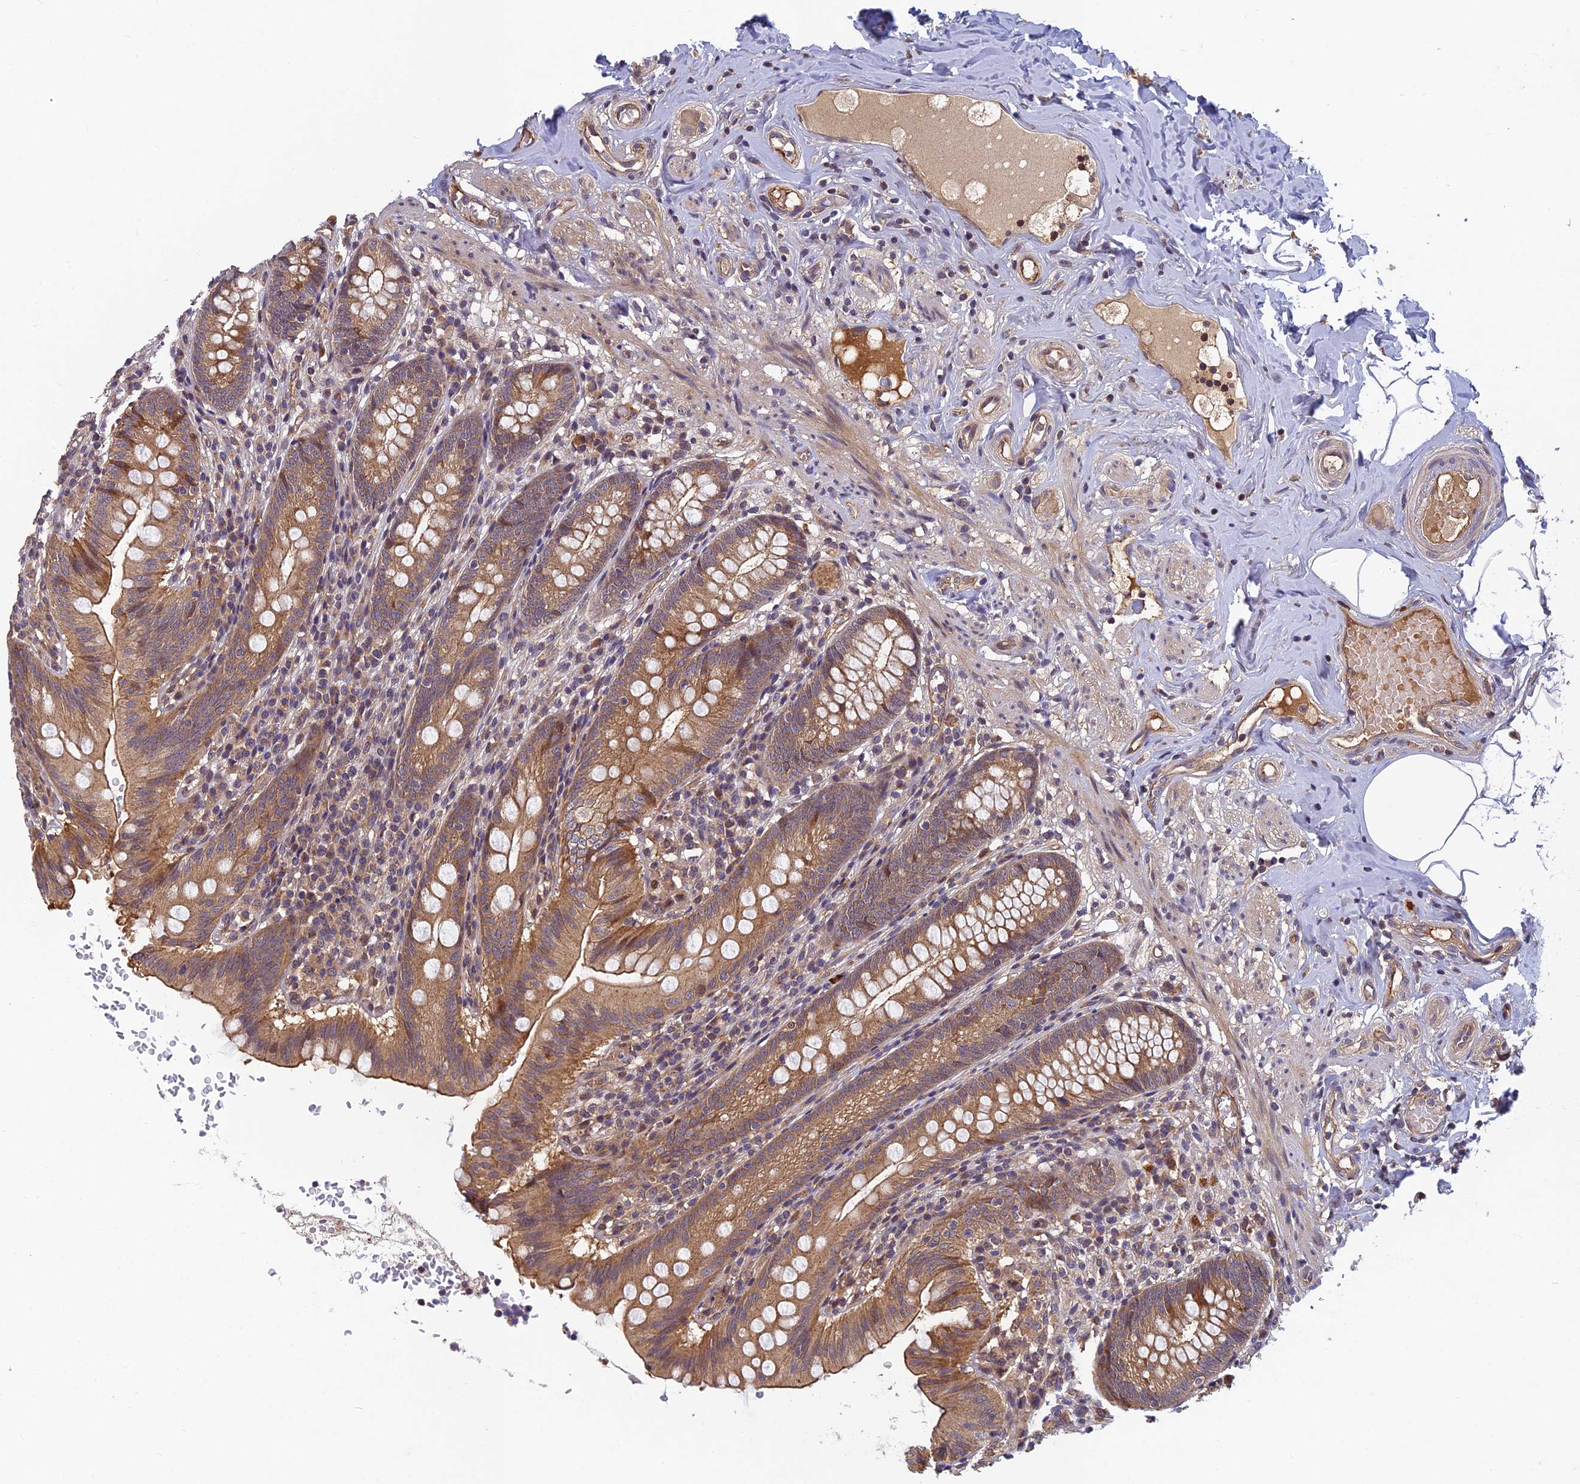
{"staining": {"intensity": "moderate", "quantity": ">75%", "location": "cytoplasmic/membranous"}, "tissue": "appendix", "cell_type": "Glandular cells", "image_type": "normal", "snomed": [{"axis": "morphology", "description": "Normal tissue, NOS"}, {"axis": "topography", "description": "Appendix"}], "caption": "This is an image of immunohistochemistry (IHC) staining of benign appendix, which shows moderate staining in the cytoplasmic/membranous of glandular cells.", "gene": "PIKFYVE", "patient": {"sex": "male", "age": 55}}